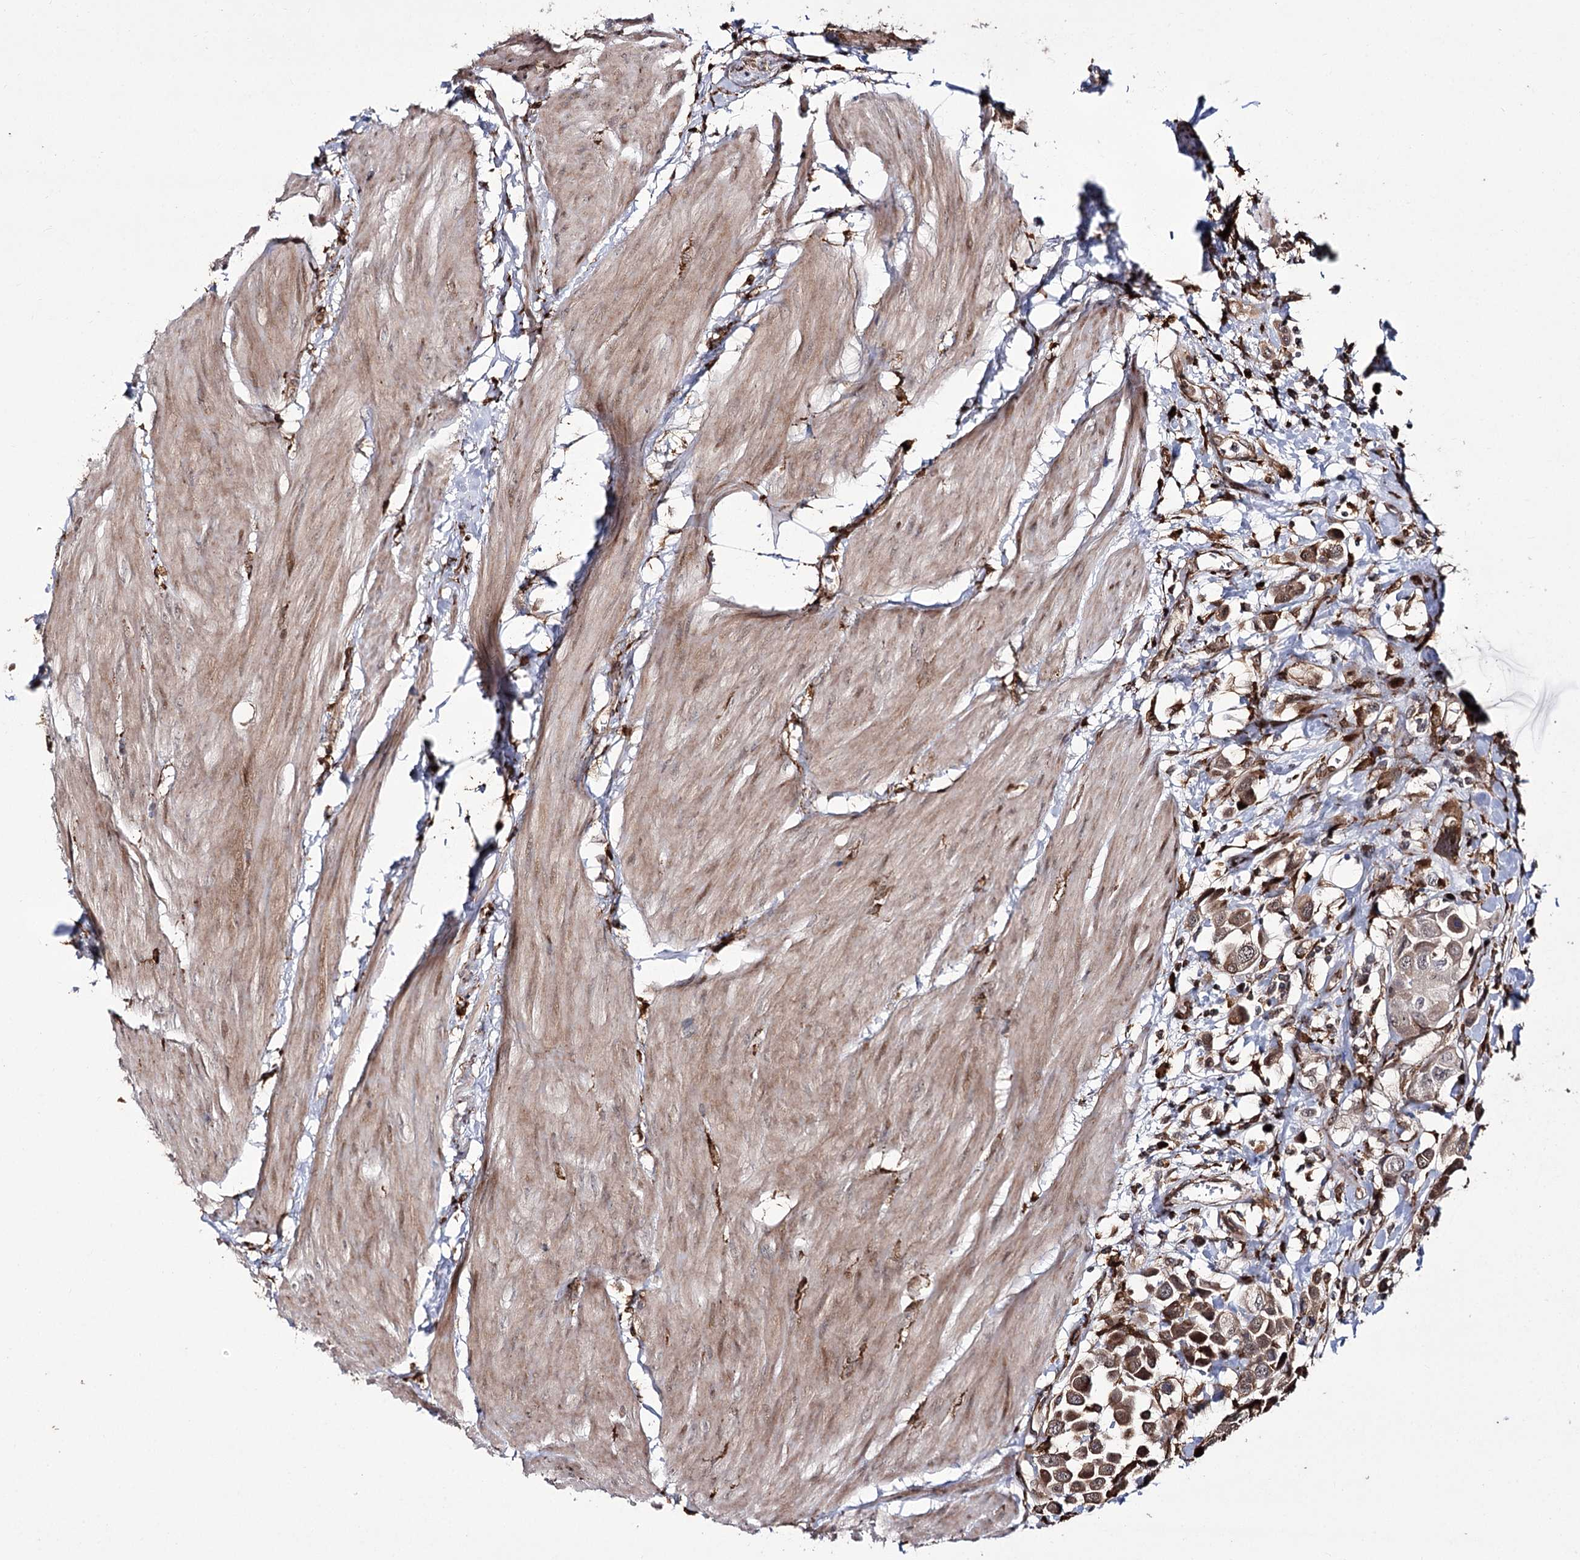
{"staining": {"intensity": "weak", "quantity": ">75%", "location": "cytoplasmic/membranous,nuclear"}, "tissue": "urothelial cancer", "cell_type": "Tumor cells", "image_type": "cancer", "snomed": [{"axis": "morphology", "description": "Urothelial carcinoma, High grade"}, {"axis": "topography", "description": "Urinary bladder"}], "caption": "Weak cytoplasmic/membranous and nuclear positivity for a protein is present in approximately >75% of tumor cells of urothelial cancer using IHC.", "gene": "FANCL", "patient": {"sex": "male", "age": 50}}